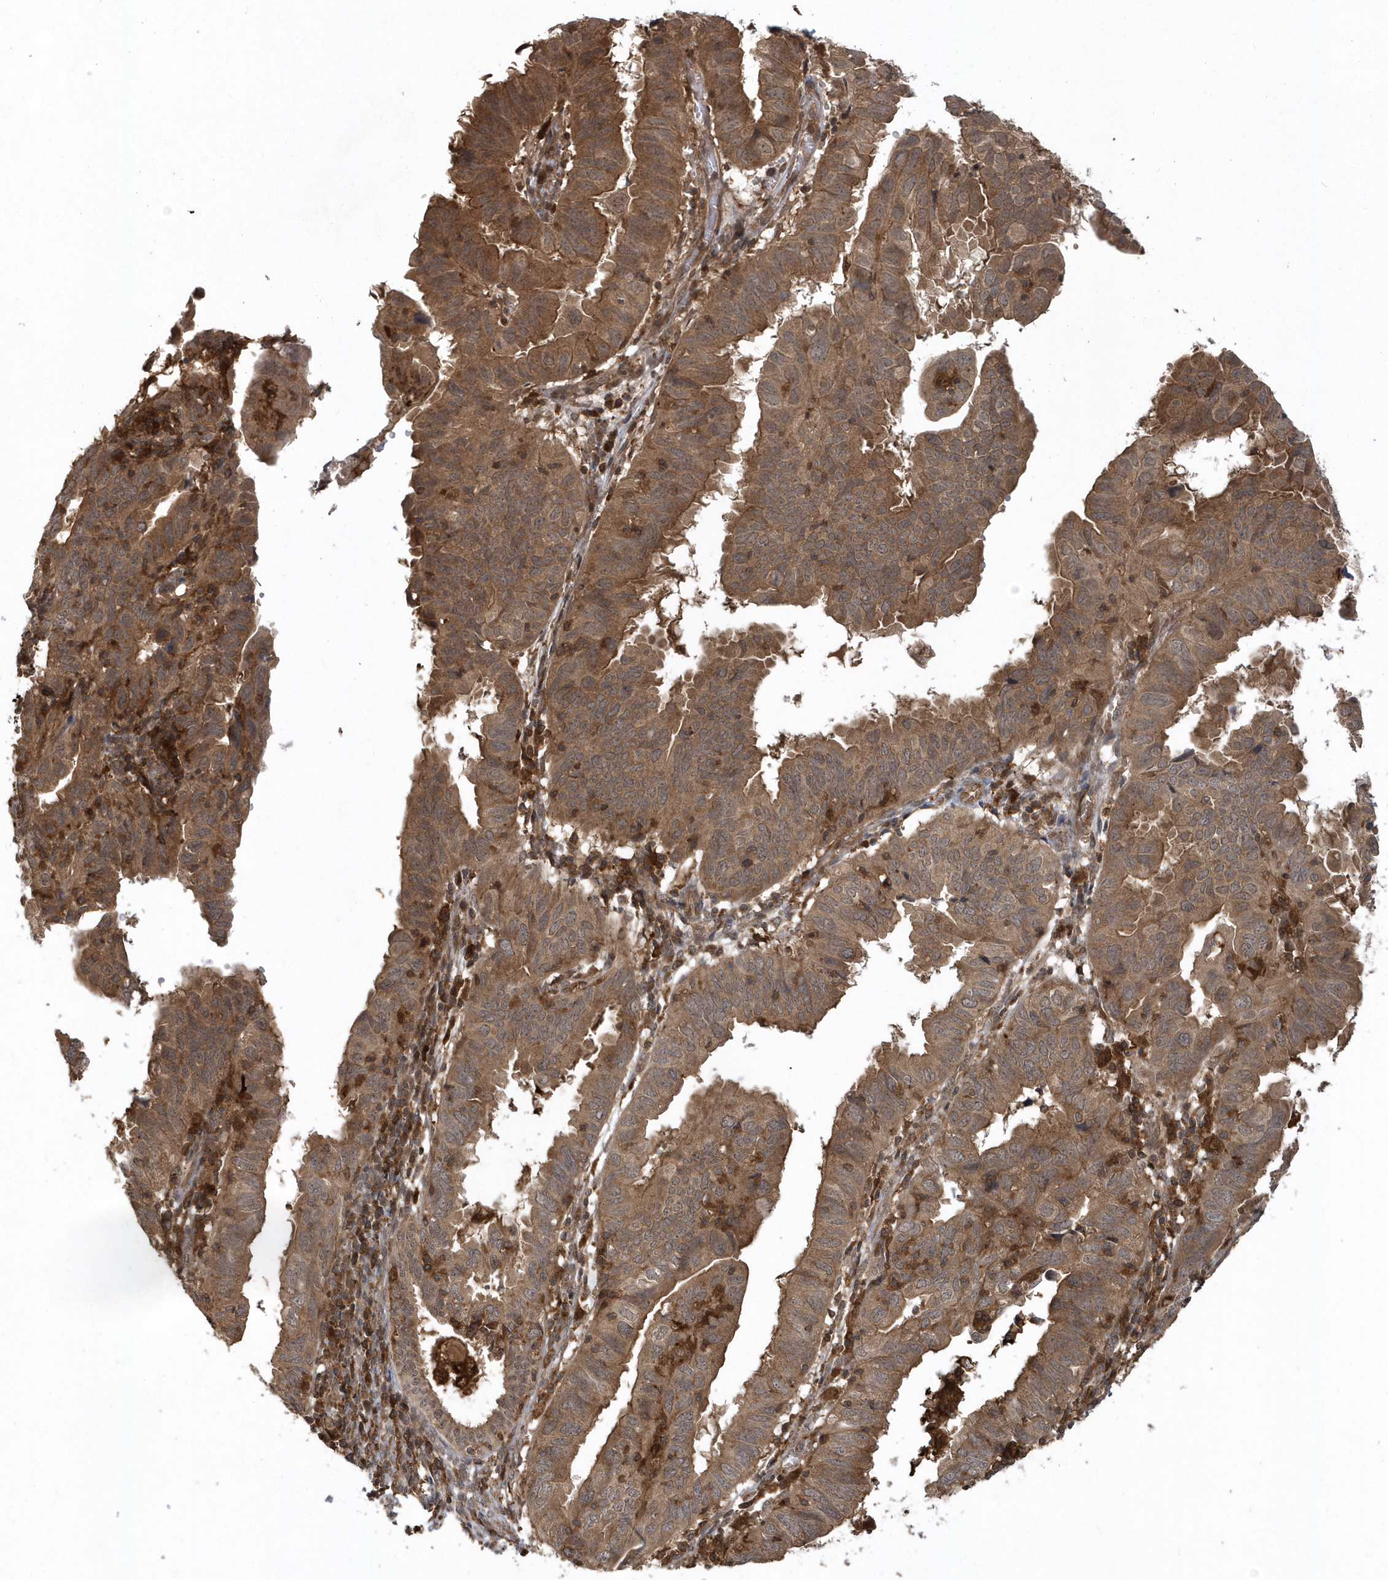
{"staining": {"intensity": "moderate", "quantity": ">75%", "location": "cytoplasmic/membranous"}, "tissue": "endometrial cancer", "cell_type": "Tumor cells", "image_type": "cancer", "snomed": [{"axis": "morphology", "description": "Adenocarcinoma, NOS"}, {"axis": "topography", "description": "Uterus"}], "caption": "Endometrial adenocarcinoma stained with a protein marker shows moderate staining in tumor cells.", "gene": "LACC1", "patient": {"sex": "female", "age": 77}}